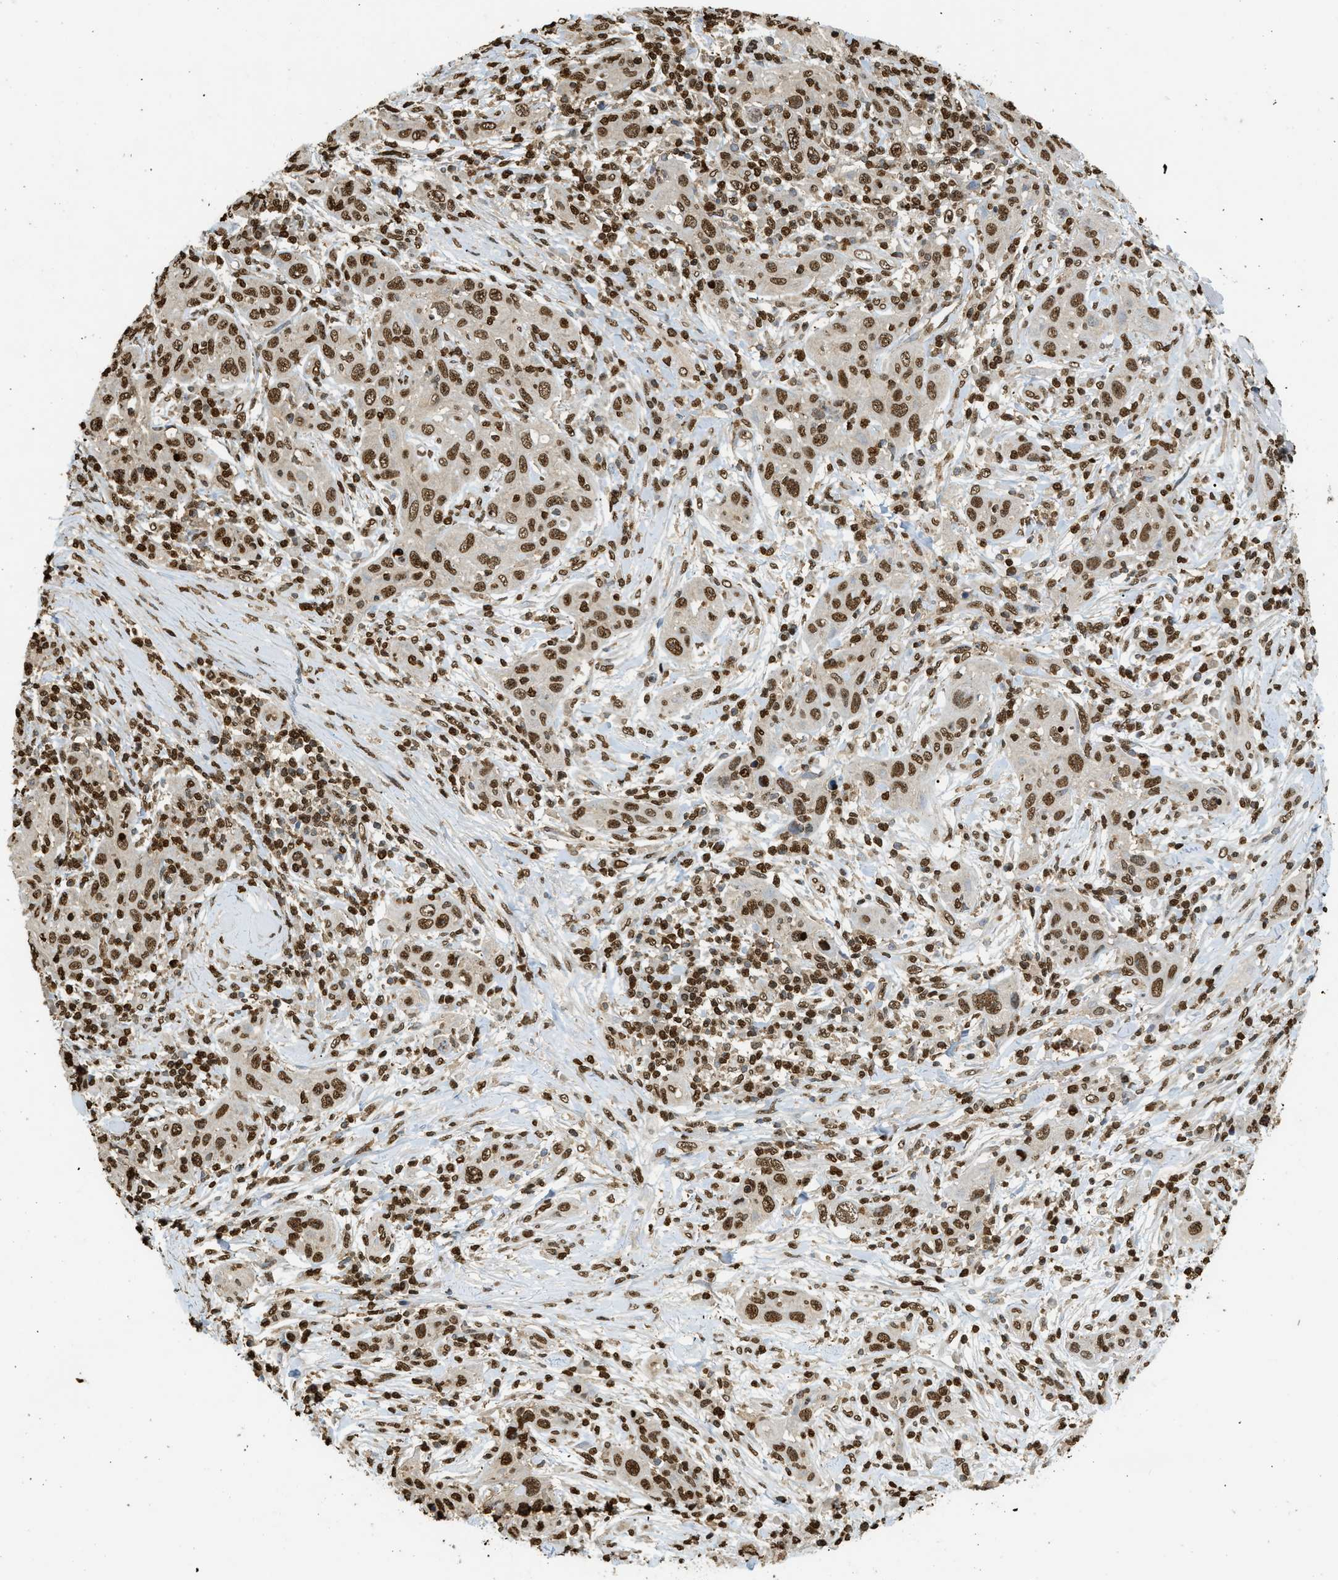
{"staining": {"intensity": "strong", "quantity": ">75%", "location": "nuclear"}, "tissue": "skin cancer", "cell_type": "Tumor cells", "image_type": "cancer", "snomed": [{"axis": "morphology", "description": "Squamous cell carcinoma, NOS"}, {"axis": "topography", "description": "Skin"}], "caption": "This histopathology image demonstrates IHC staining of skin squamous cell carcinoma, with high strong nuclear staining in approximately >75% of tumor cells.", "gene": "NR5A2", "patient": {"sex": "female", "age": 88}}